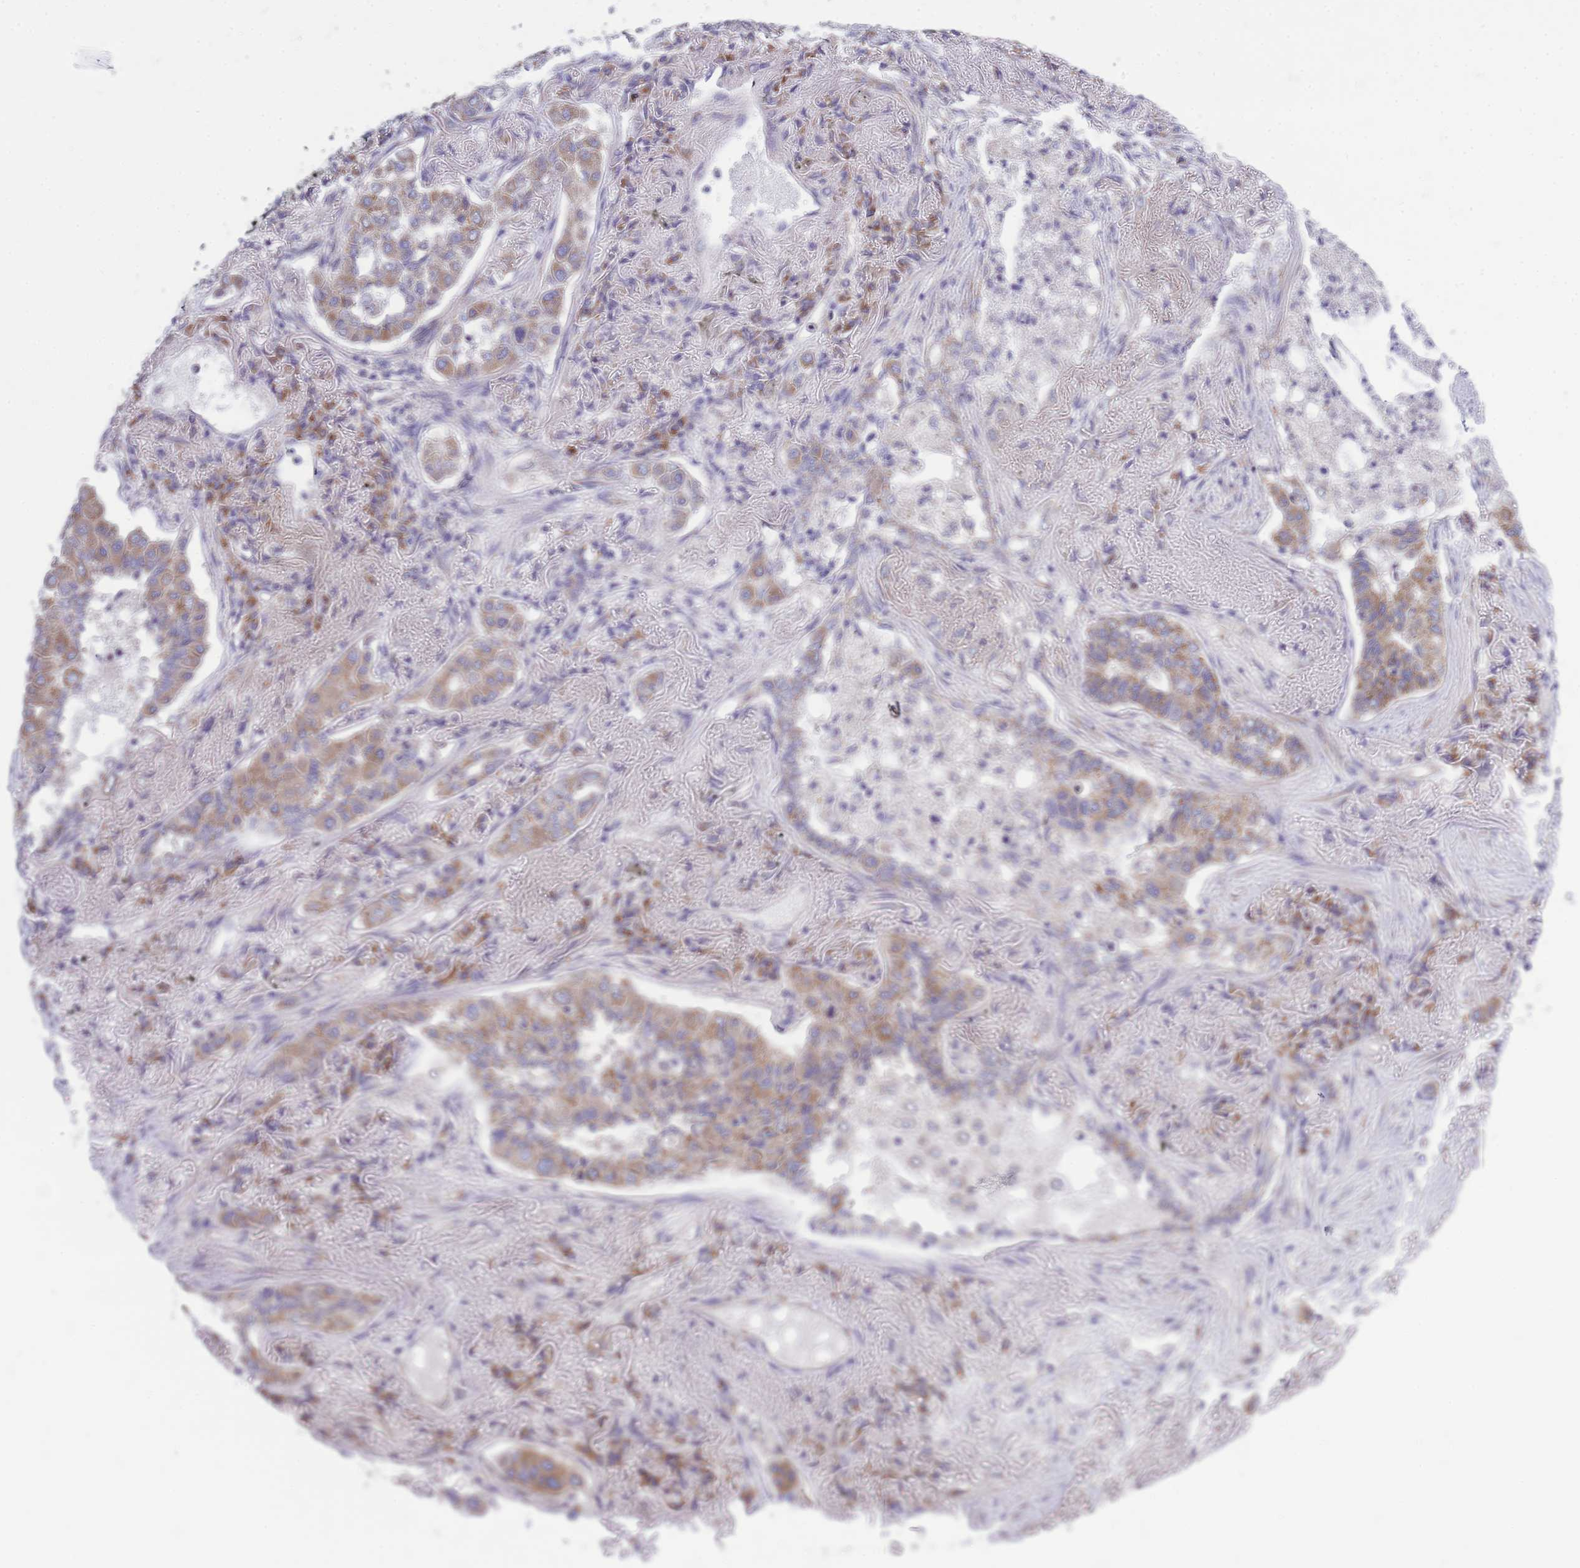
{"staining": {"intensity": "moderate", "quantity": ">75%", "location": "cytoplasmic/membranous"}, "tissue": "lung cancer", "cell_type": "Tumor cells", "image_type": "cancer", "snomed": [{"axis": "morphology", "description": "Adenocarcinoma, NOS"}, {"axis": "topography", "description": "Lung"}], "caption": "Lung adenocarcinoma stained with immunohistochemistry (IHC) reveals moderate cytoplasmic/membranous expression in approximately >75% of tumor cells.", "gene": "COPG2", "patient": {"sex": "male", "age": 49}}